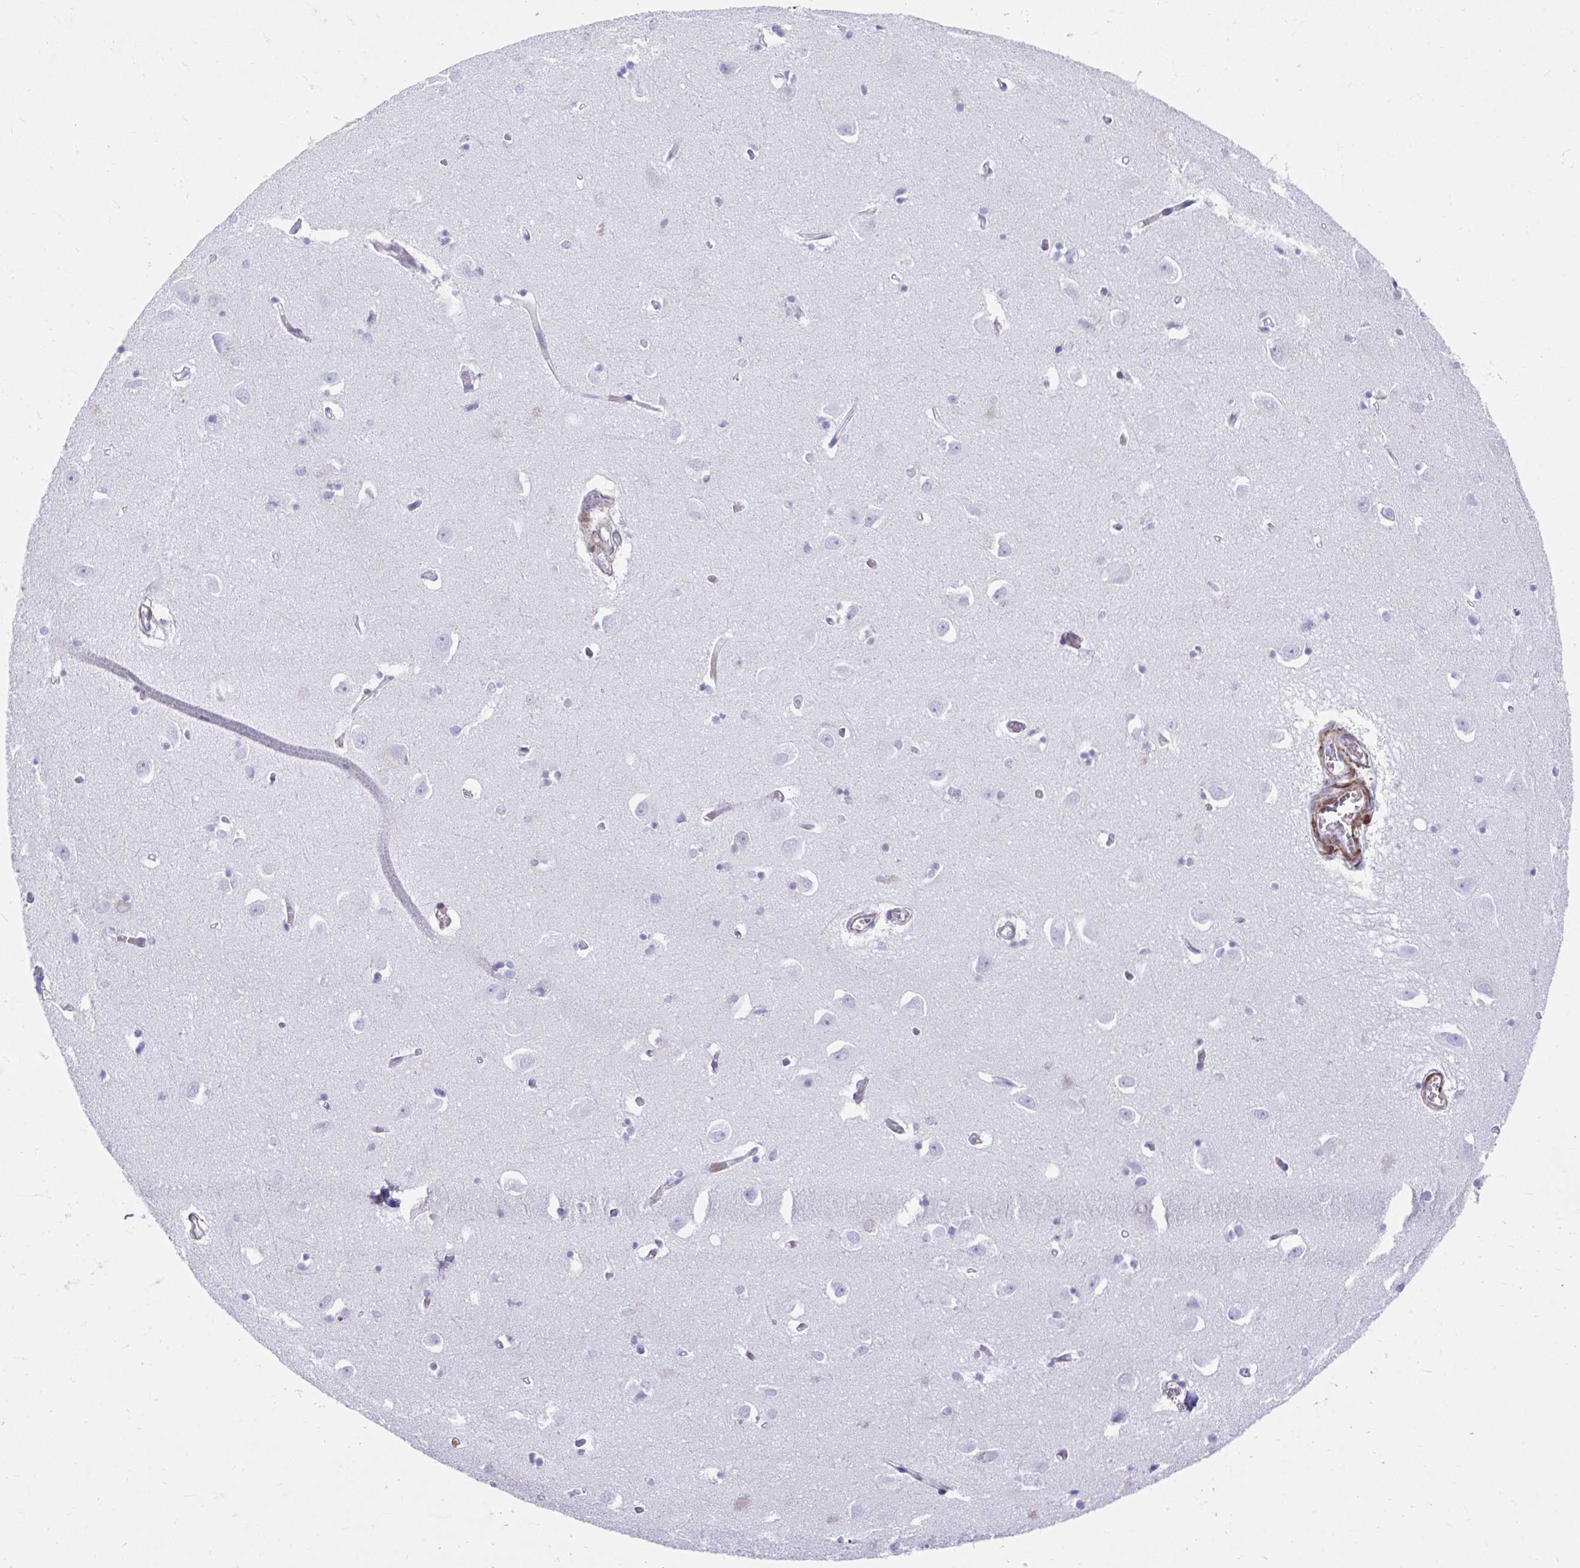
{"staining": {"intensity": "negative", "quantity": "none", "location": "none"}, "tissue": "caudate", "cell_type": "Glial cells", "image_type": "normal", "snomed": [{"axis": "morphology", "description": "Normal tissue, NOS"}, {"axis": "topography", "description": "Lateral ventricle wall"}, {"axis": "topography", "description": "Hippocampus"}], "caption": "IHC image of benign caudate: caudate stained with DAB reveals no significant protein expression in glial cells. The staining is performed using DAB brown chromogen with nuclei counter-stained in using hematoxylin.", "gene": "CSTB", "patient": {"sex": "female", "age": 63}}